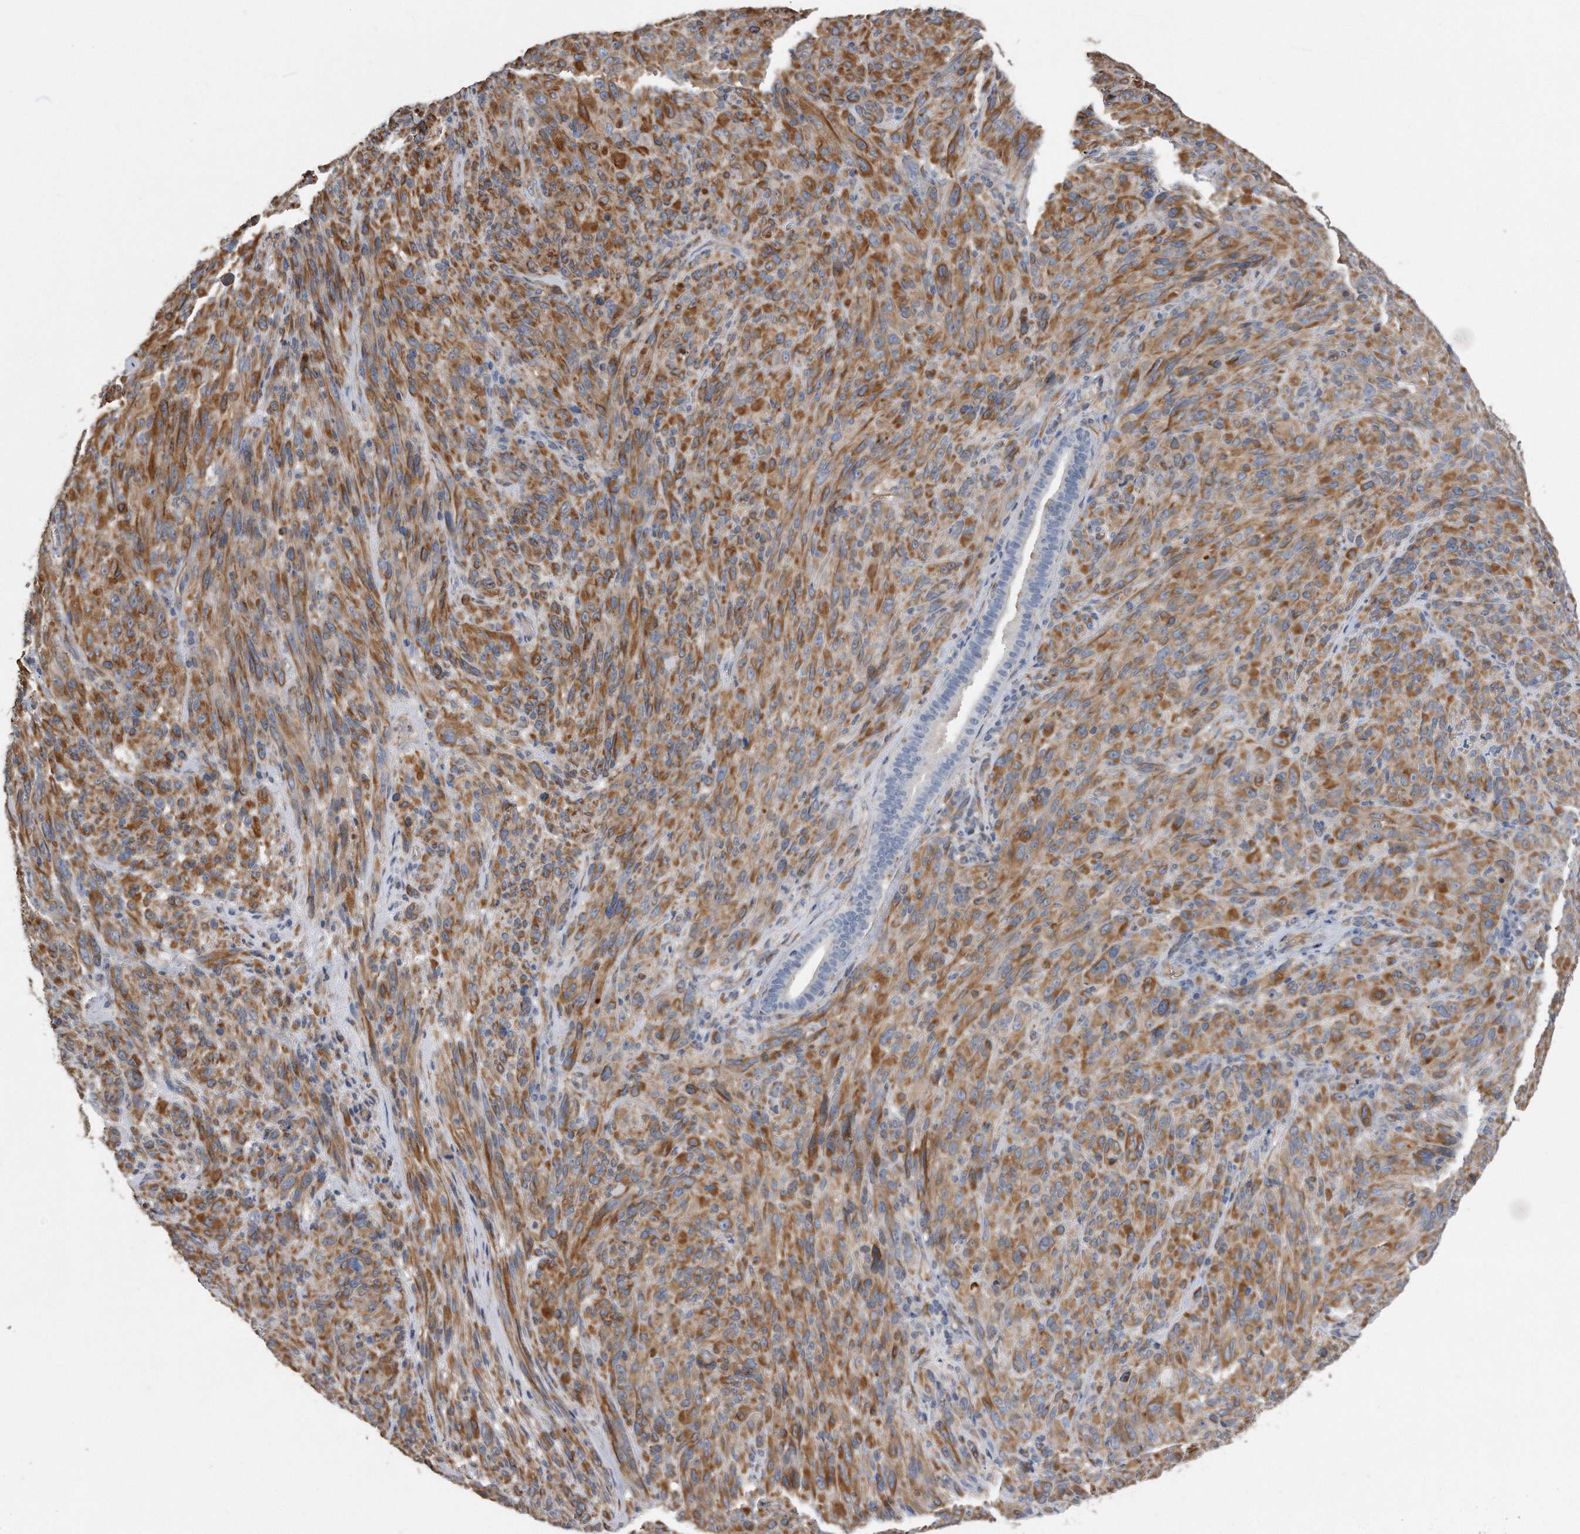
{"staining": {"intensity": "moderate", "quantity": ">75%", "location": "cytoplasmic/membranous"}, "tissue": "melanoma", "cell_type": "Tumor cells", "image_type": "cancer", "snomed": [{"axis": "morphology", "description": "Malignant melanoma, NOS"}, {"axis": "topography", "description": "Skin of head"}], "caption": "Human melanoma stained with a brown dye shows moderate cytoplasmic/membranous positive positivity in approximately >75% of tumor cells.", "gene": "GPC1", "patient": {"sex": "male", "age": 96}}